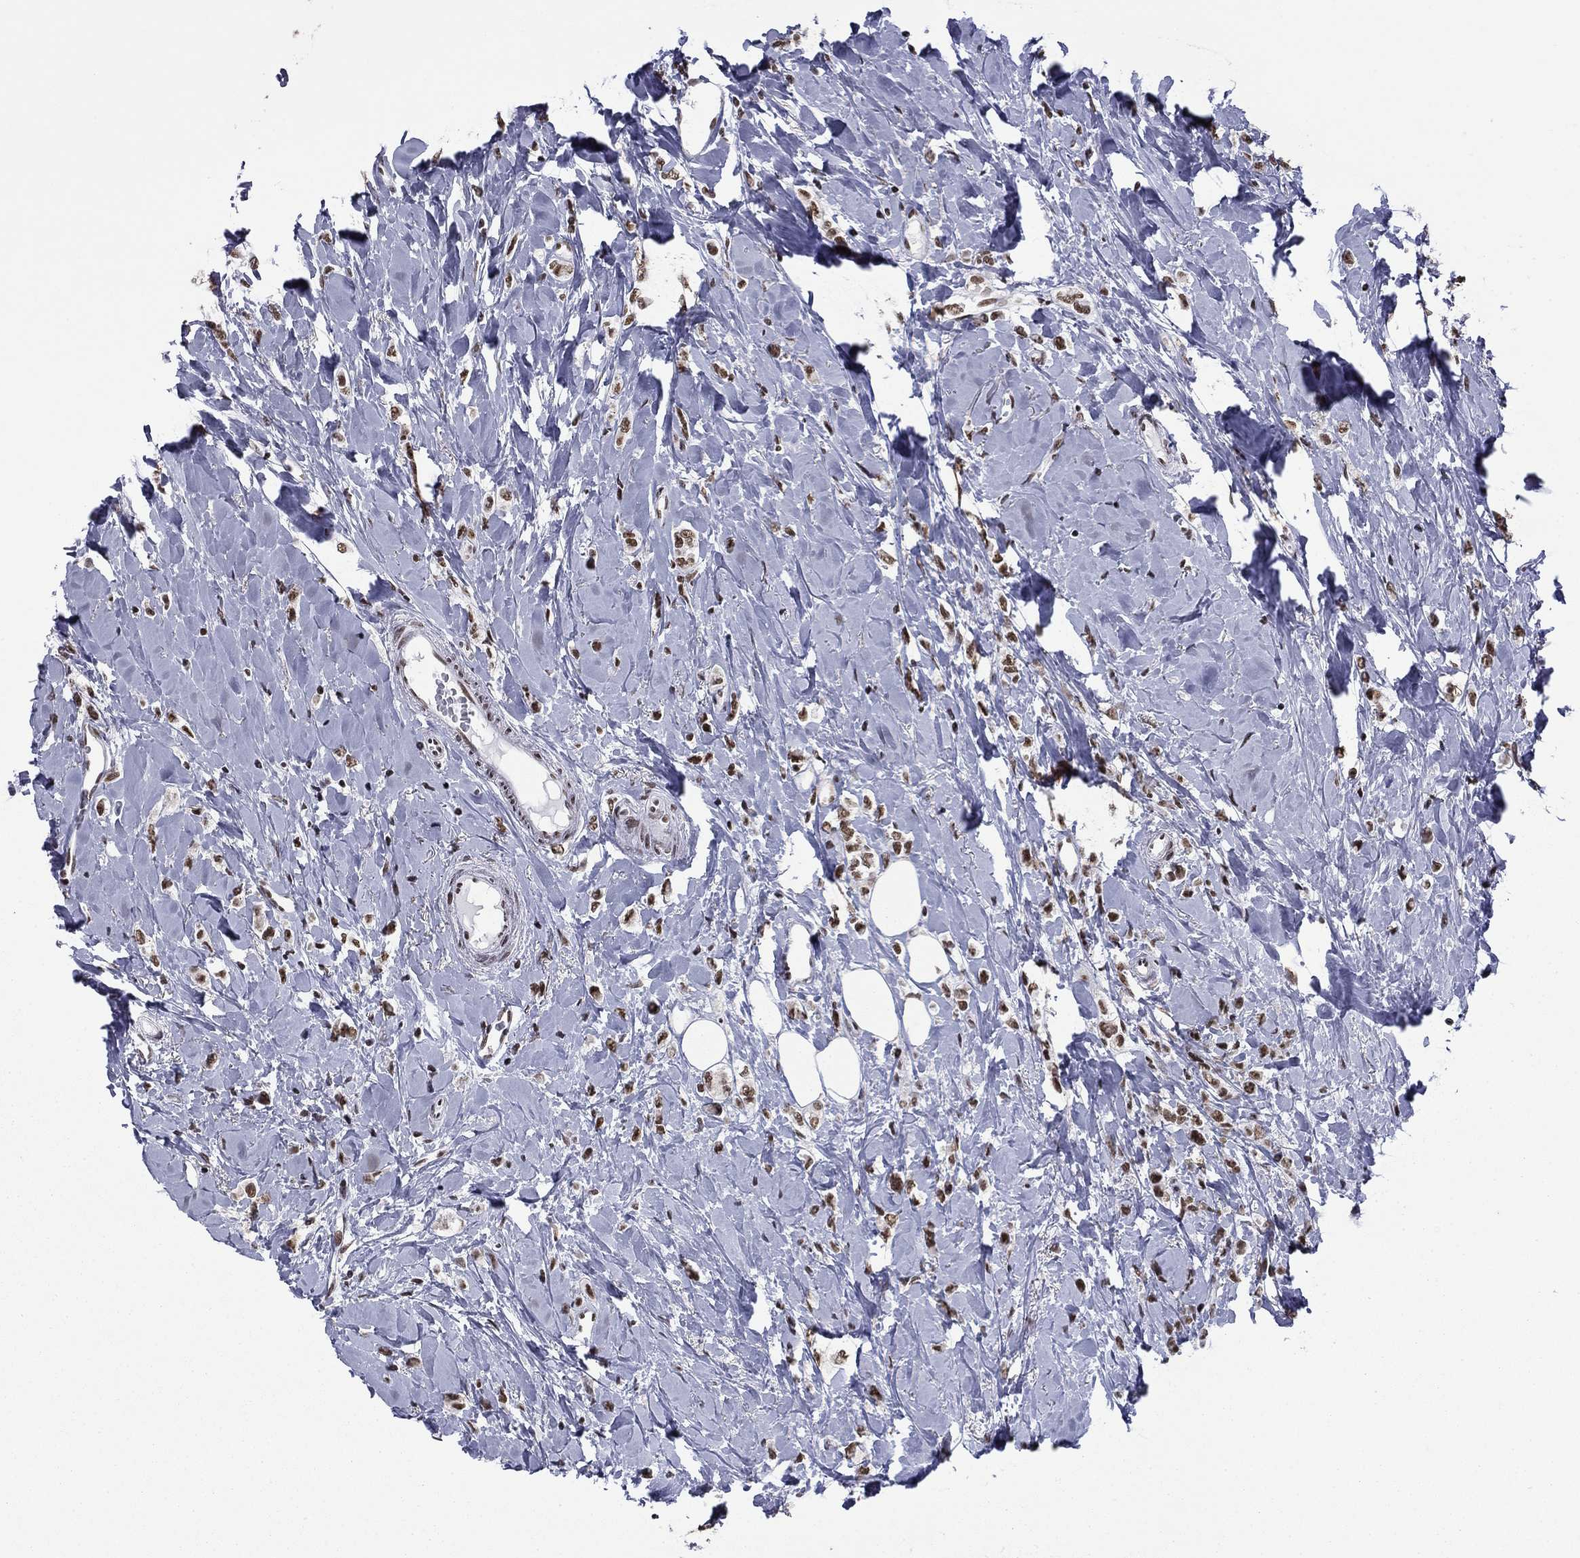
{"staining": {"intensity": "strong", "quantity": "25%-75%", "location": "nuclear"}, "tissue": "breast cancer", "cell_type": "Tumor cells", "image_type": "cancer", "snomed": [{"axis": "morphology", "description": "Lobular carcinoma"}, {"axis": "topography", "description": "Breast"}], "caption": "Breast lobular carcinoma stained with immunohistochemistry (IHC) shows strong nuclear staining in about 25%-75% of tumor cells. The staining was performed using DAB to visualize the protein expression in brown, while the nuclei were stained in blue with hematoxylin (Magnification: 20x).", "gene": "ETV5", "patient": {"sex": "female", "age": 66}}